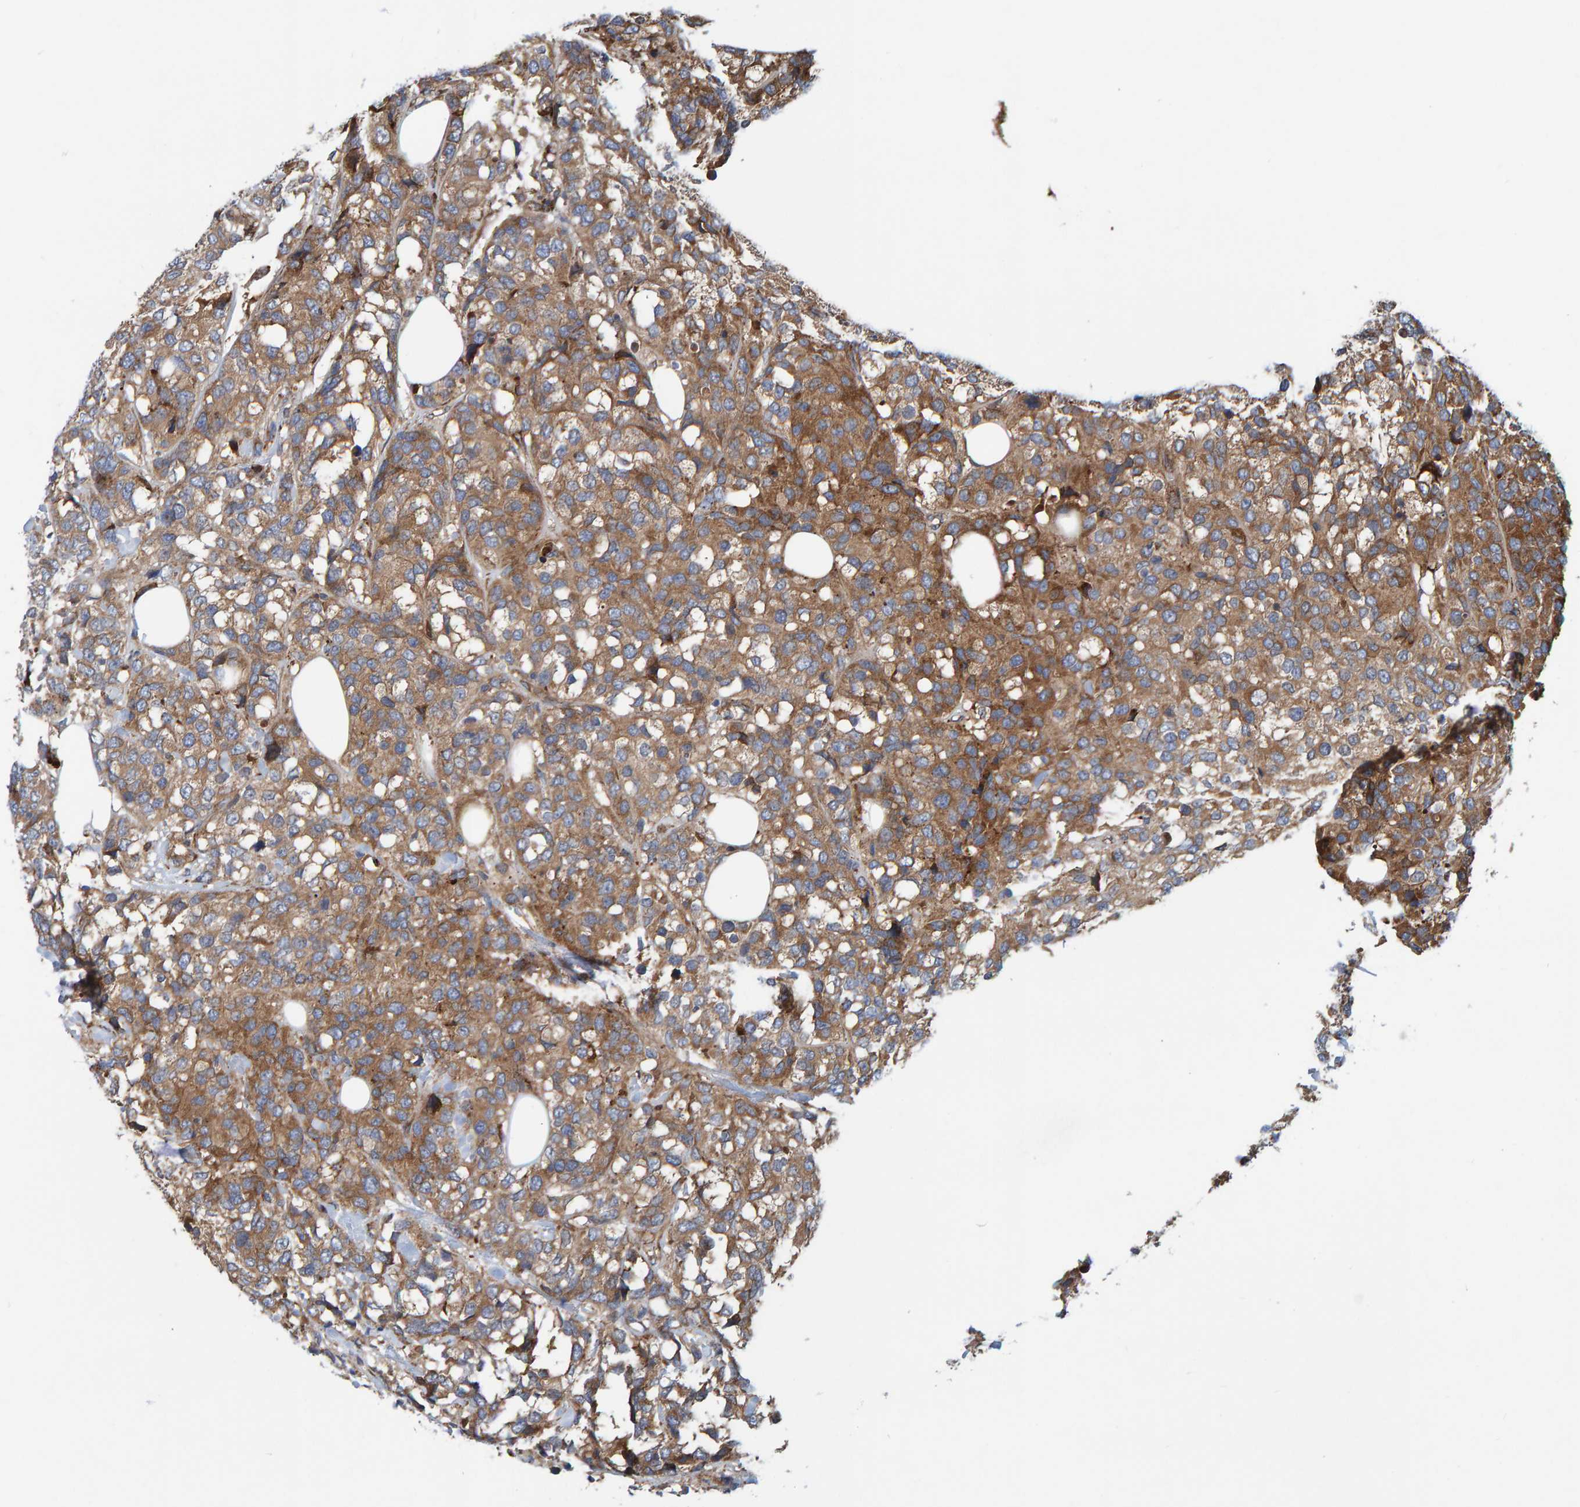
{"staining": {"intensity": "moderate", "quantity": ">75%", "location": "cytoplasmic/membranous"}, "tissue": "breast cancer", "cell_type": "Tumor cells", "image_type": "cancer", "snomed": [{"axis": "morphology", "description": "Lobular carcinoma"}, {"axis": "topography", "description": "Breast"}], "caption": "A high-resolution micrograph shows IHC staining of breast lobular carcinoma, which demonstrates moderate cytoplasmic/membranous staining in approximately >75% of tumor cells.", "gene": "KIAA0753", "patient": {"sex": "female", "age": 59}}